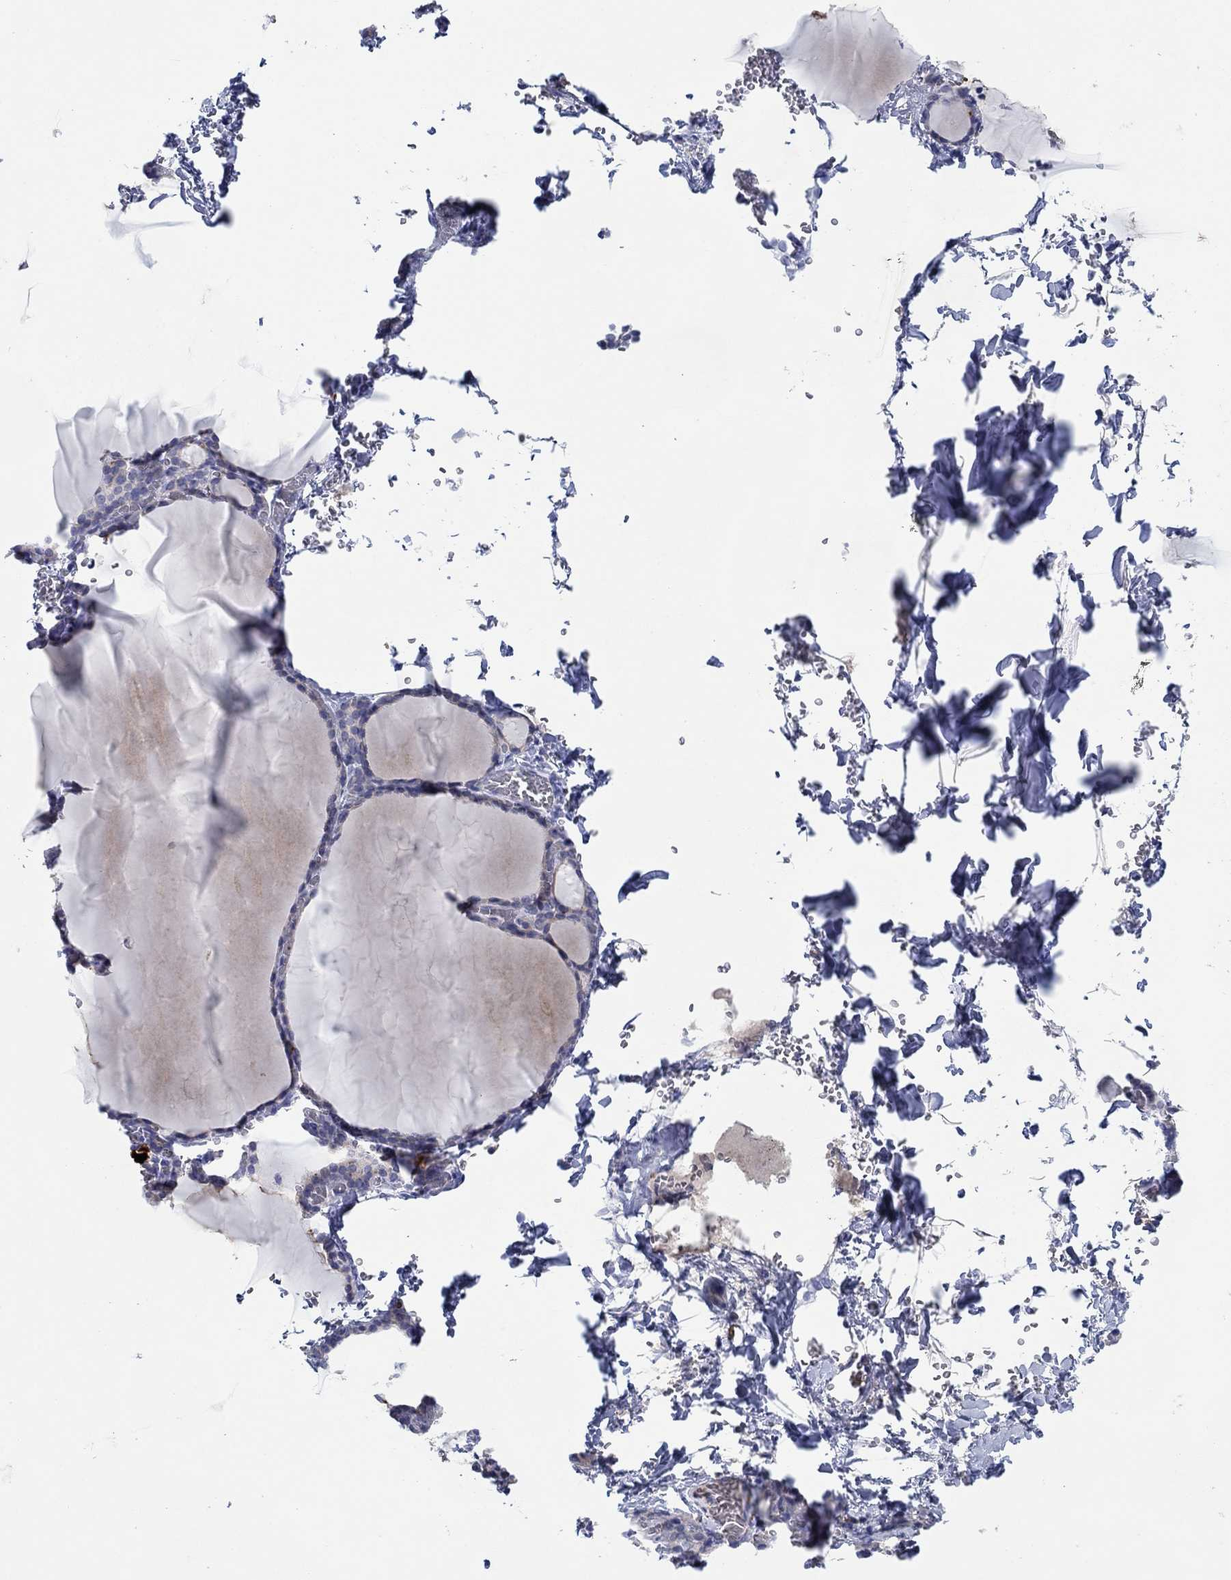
{"staining": {"intensity": "weak", "quantity": "<25%", "location": "cytoplasmic/membranous"}, "tissue": "thyroid gland", "cell_type": "Glandular cells", "image_type": "normal", "snomed": [{"axis": "morphology", "description": "Normal tissue, NOS"}, {"axis": "morphology", "description": "Hyperplasia, NOS"}, {"axis": "topography", "description": "Thyroid gland"}], "caption": "IHC of benign human thyroid gland exhibits no staining in glandular cells. (DAB (3,3'-diaminobenzidine) immunohistochemistry (IHC) with hematoxylin counter stain).", "gene": "PLCL2", "patient": {"sex": "female", "age": 27}}